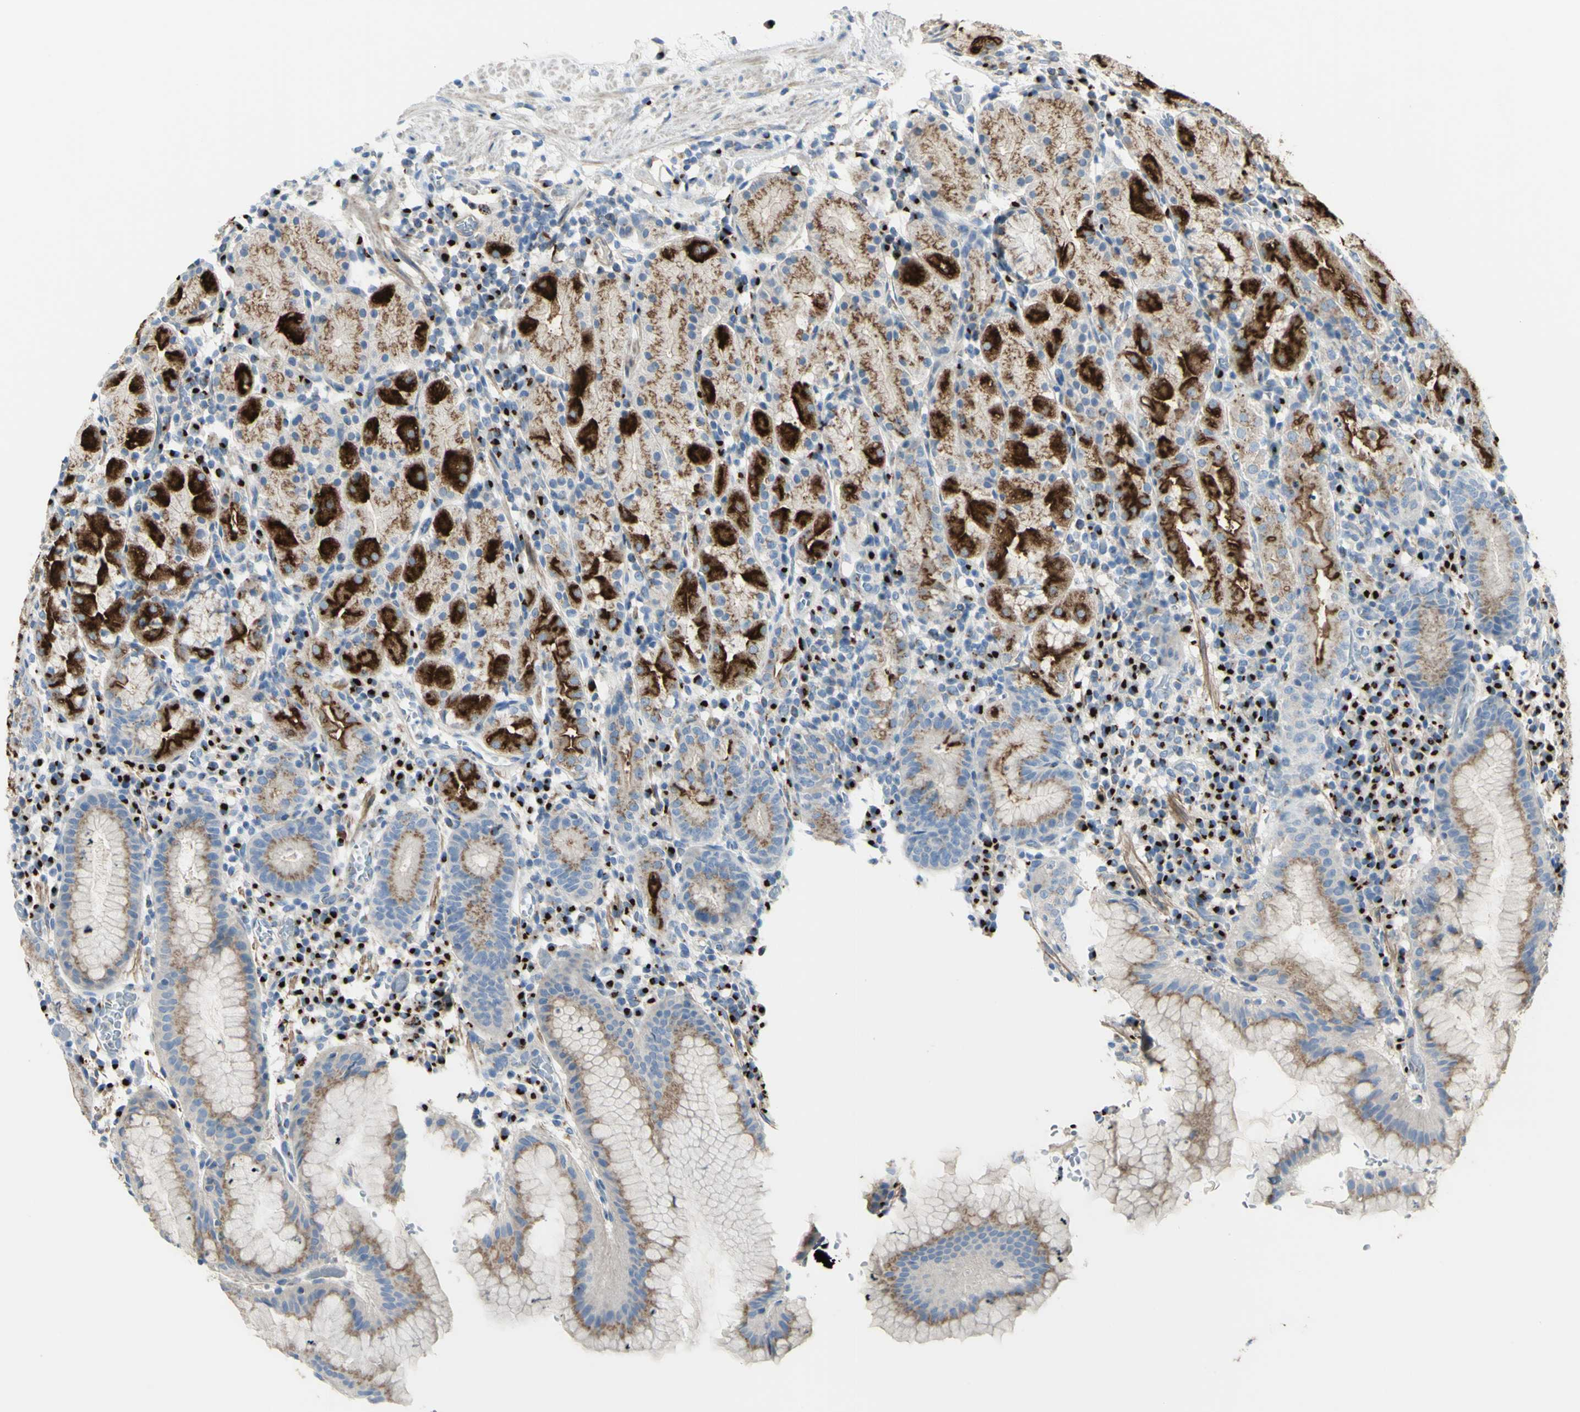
{"staining": {"intensity": "strong", "quantity": "25%-75%", "location": "cytoplasmic/membranous"}, "tissue": "stomach", "cell_type": "Glandular cells", "image_type": "normal", "snomed": [{"axis": "morphology", "description": "Normal tissue, NOS"}, {"axis": "topography", "description": "Stomach"}, {"axis": "topography", "description": "Stomach, lower"}], "caption": "Approximately 25%-75% of glandular cells in normal human stomach exhibit strong cytoplasmic/membranous protein positivity as visualized by brown immunohistochemical staining.", "gene": "B4GALT3", "patient": {"sex": "female", "age": 75}}